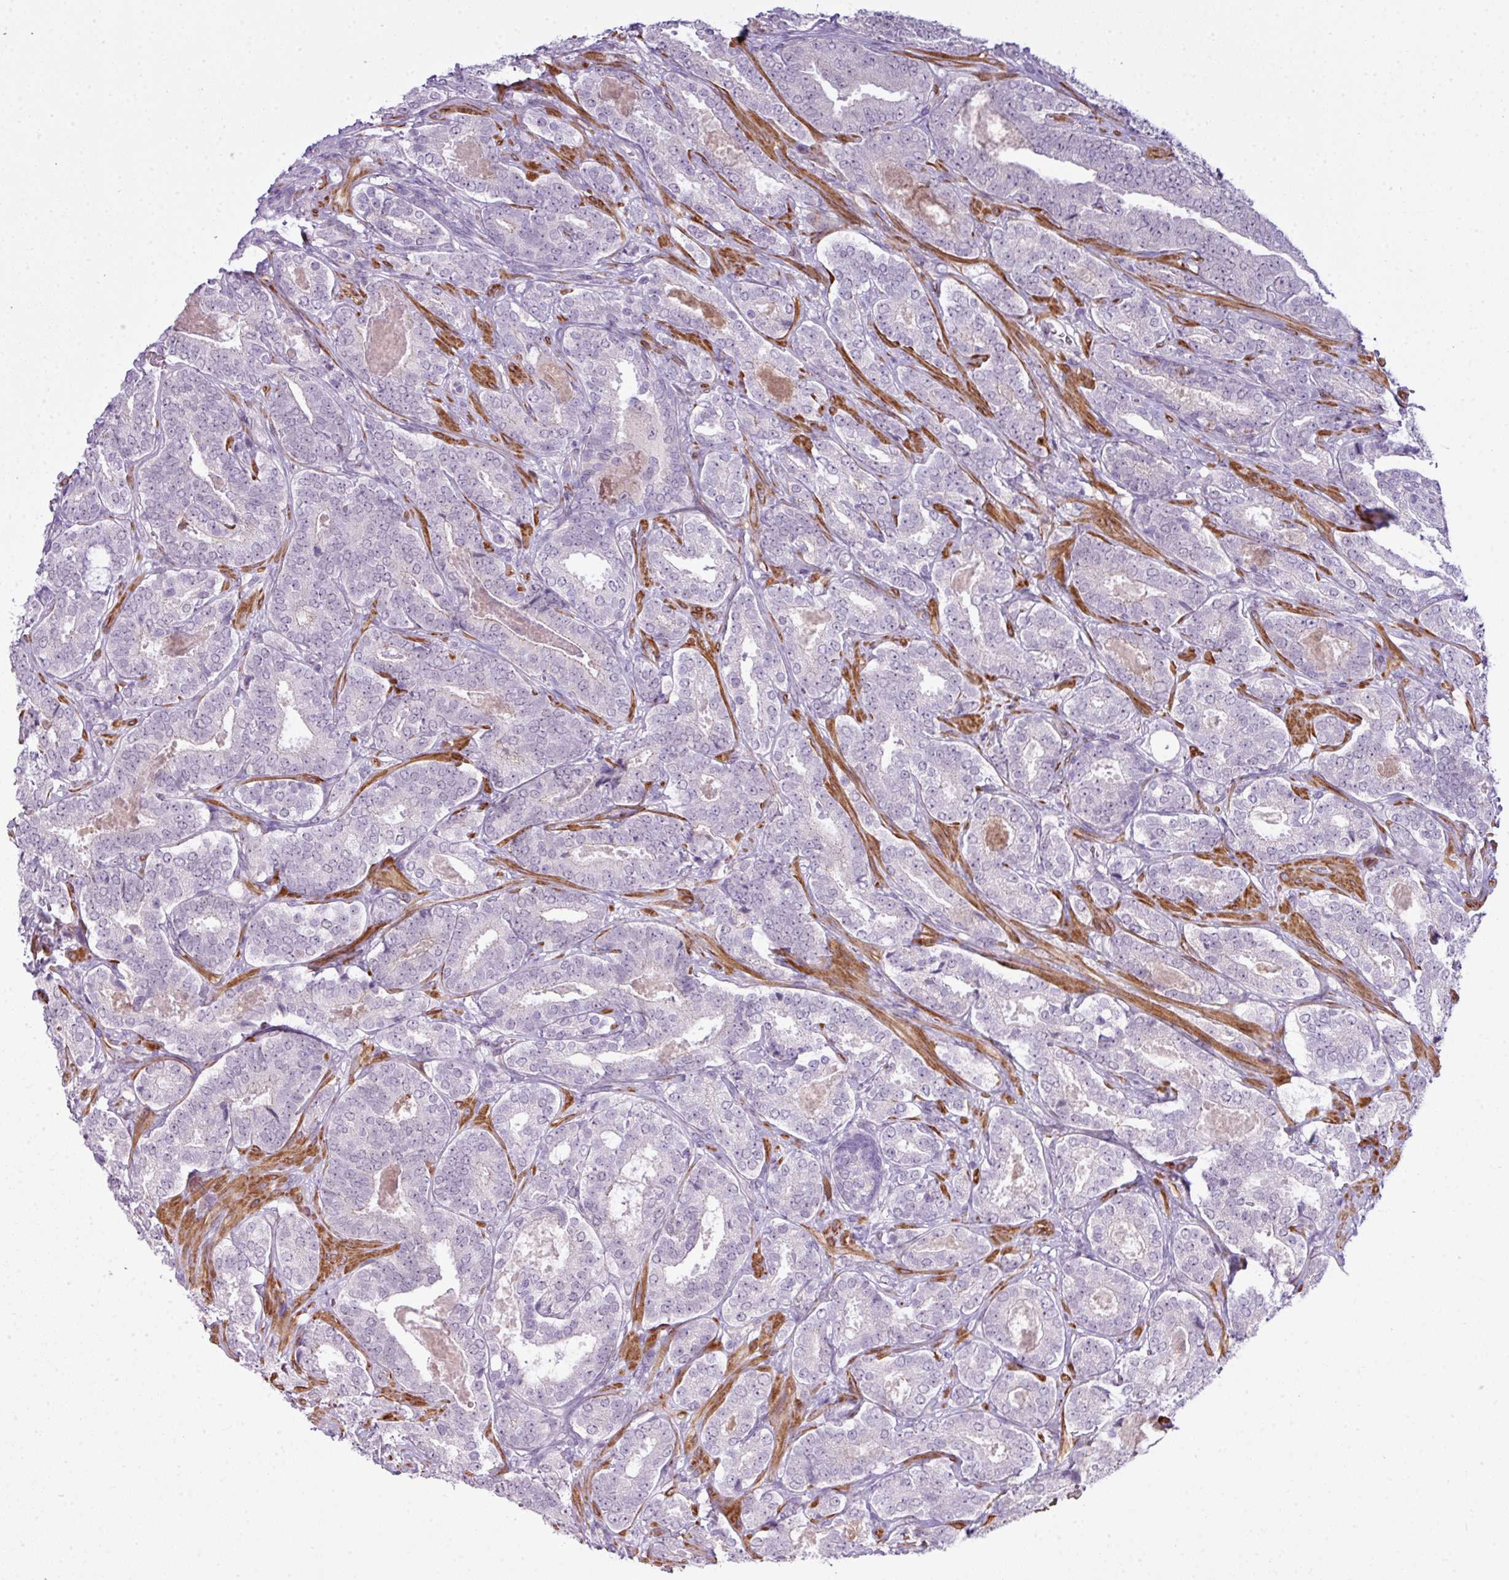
{"staining": {"intensity": "negative", "quantity": "none", "location": "none"}, "tissue": "prostate cancer", "cell_type": "Tumor cells", "image_type": "cancer", "snomed": [{"axis": "morphology", "description": "Adenocarcinoma, High grade"}, {"axis": "topography", "description": "Prostate"}], "caption": "High magnification brightfield microscopy of prostate cancer stained with DAB (3,3'-diaminobenzidine) (brown) and counterstained with hematoxylin (blue): tumor cells show no significant expression.", "gene": "ZNF688", "patient": {"sex": "male", "age": 65}}